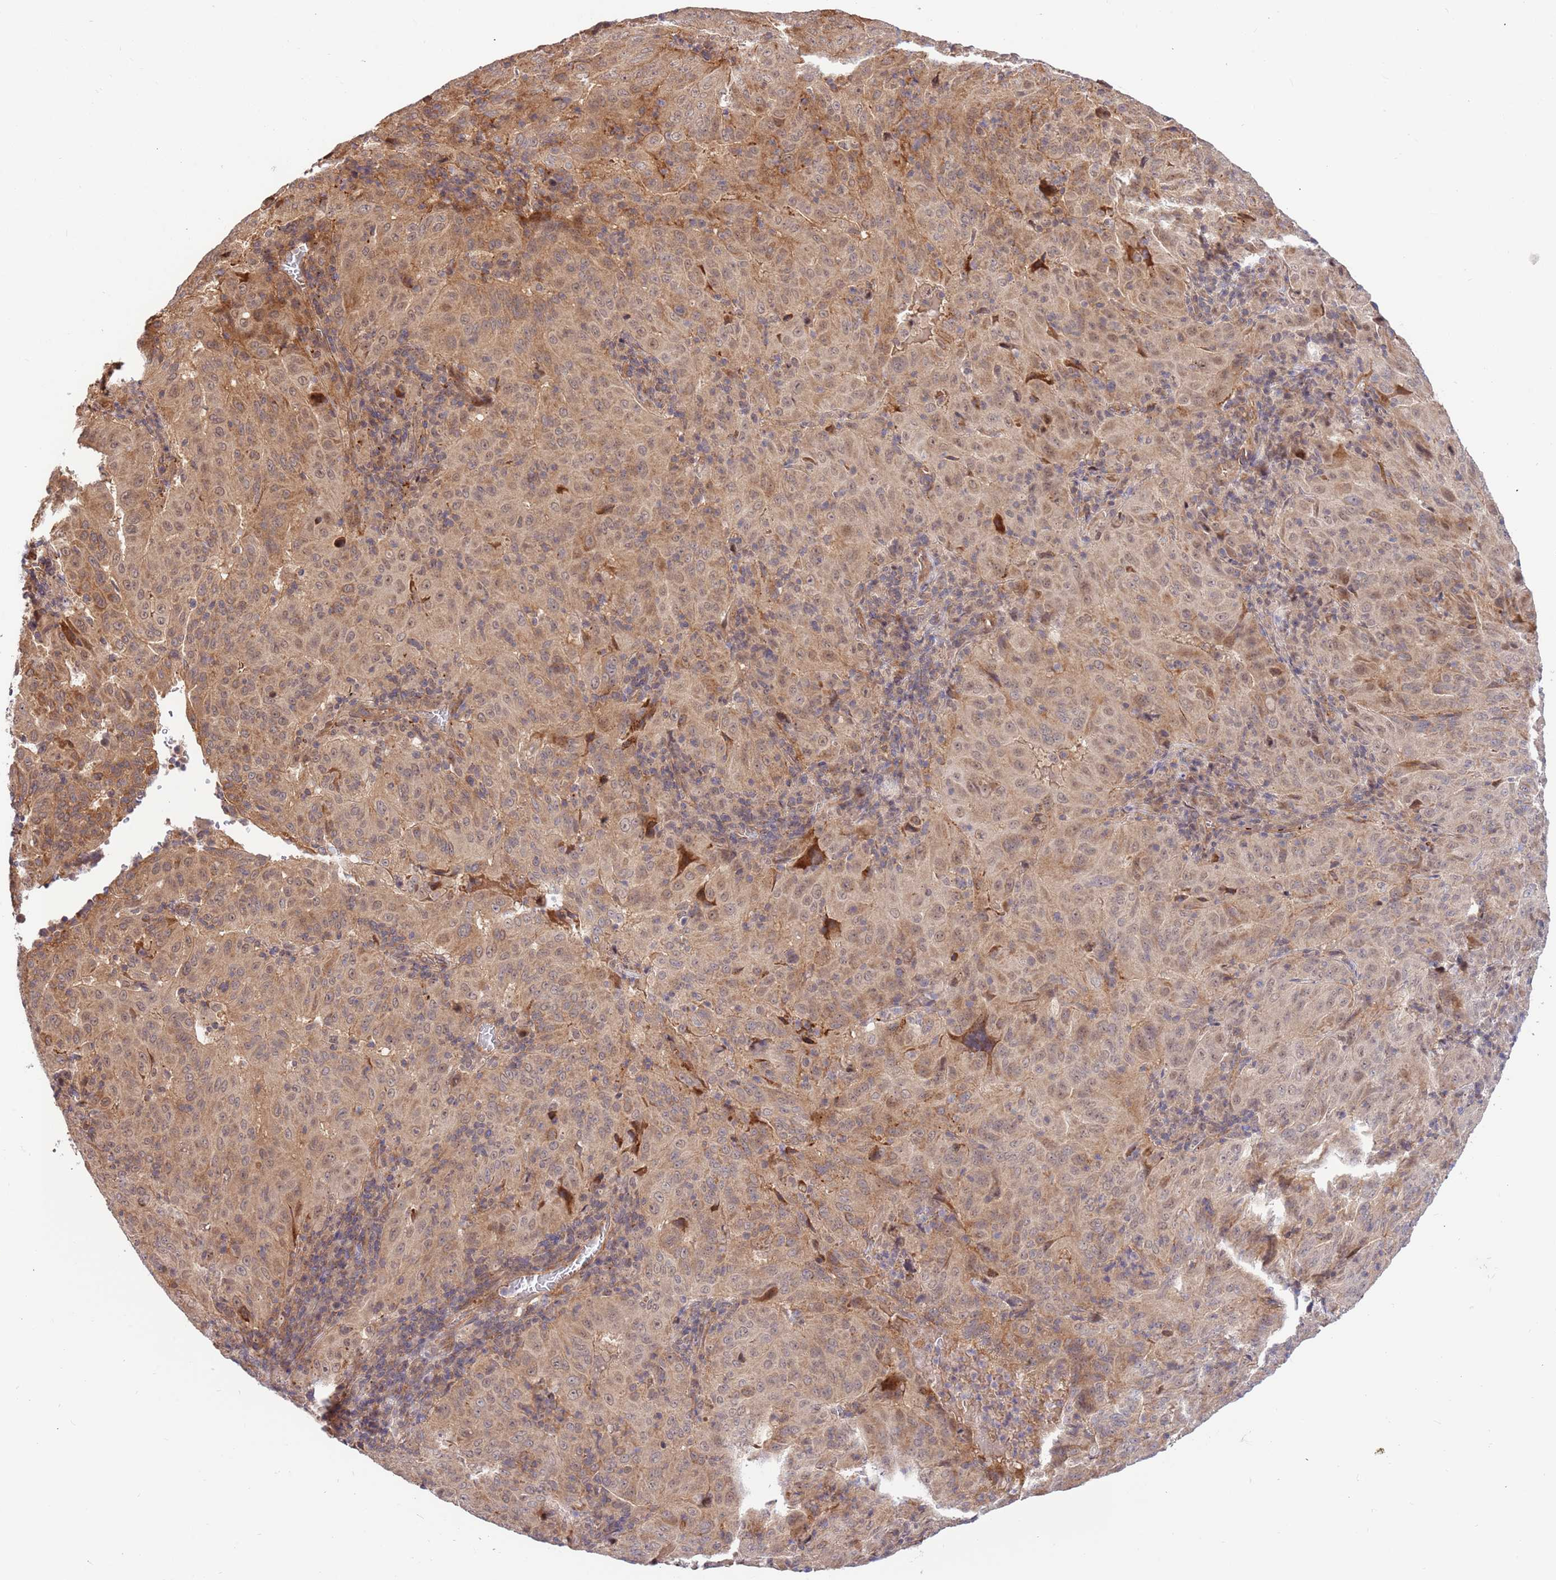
{"staining": {"intensity": "weak", "quantity": ">75%", "location": "cytoplasmic/membranous,nuclear"}, "tissue": "pancreatic cancer", "cell_type": "Tumor cells", "image_type": "cancer", "snomed": [{"axis": "morphology", "description": "Adenocarcinoma, NOS"}, {"axis": "topography", "description": "Pancreas"}], "caption": "Pancreatic cancer (adenocarcinoma) stained with immunohistochemistry (IHC) shows weak cytoplasmic/membranous and nuclear staining in approximately >75% of tumor cells.", "gene": "HAUS3", "patient": {"sex": "male", "age": 63}}